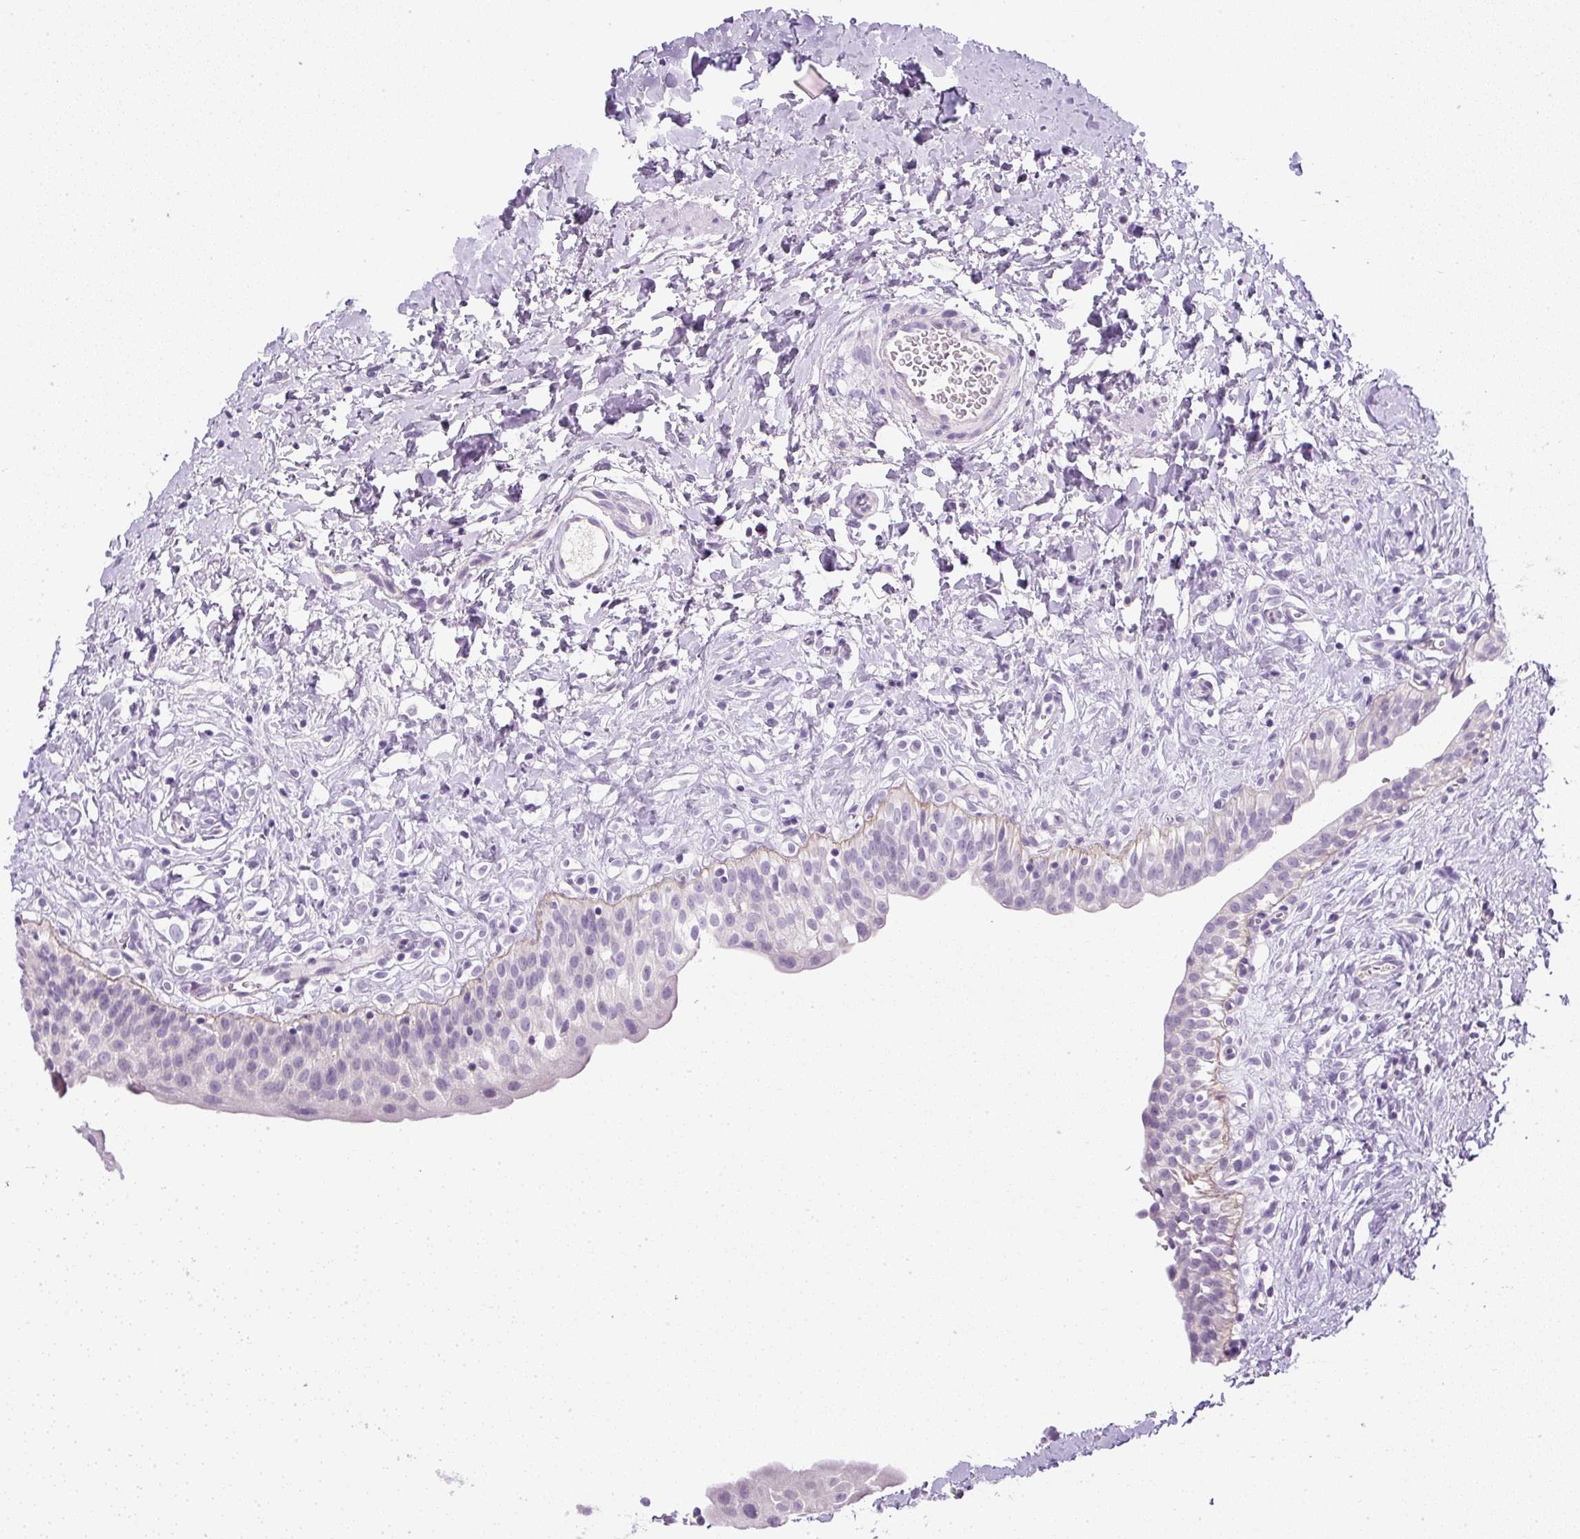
{"staining": {"intensity": "negative", "quantity": "none", "location": "none"}, "tissue": "urinary bladder", "cell_type": "Urothelial cells", "image_type": "normal", "snomed": [{"axis": "morphology", "description": "Normal tissue, NOS"}, {"axis": "topography", "description": "Urinary bladder"}], "caption": "A photomicrograph of urinary bladder stained for a protein reveals no brown staining in urothelial cells. The staining is performed using DAB (3,3'-diaminobenzidine) brown chromogen with nuclei counter-stained in using hematoxylin.", "gene": "COL9A2", "patient": {"sex": "male", "age": 51}}